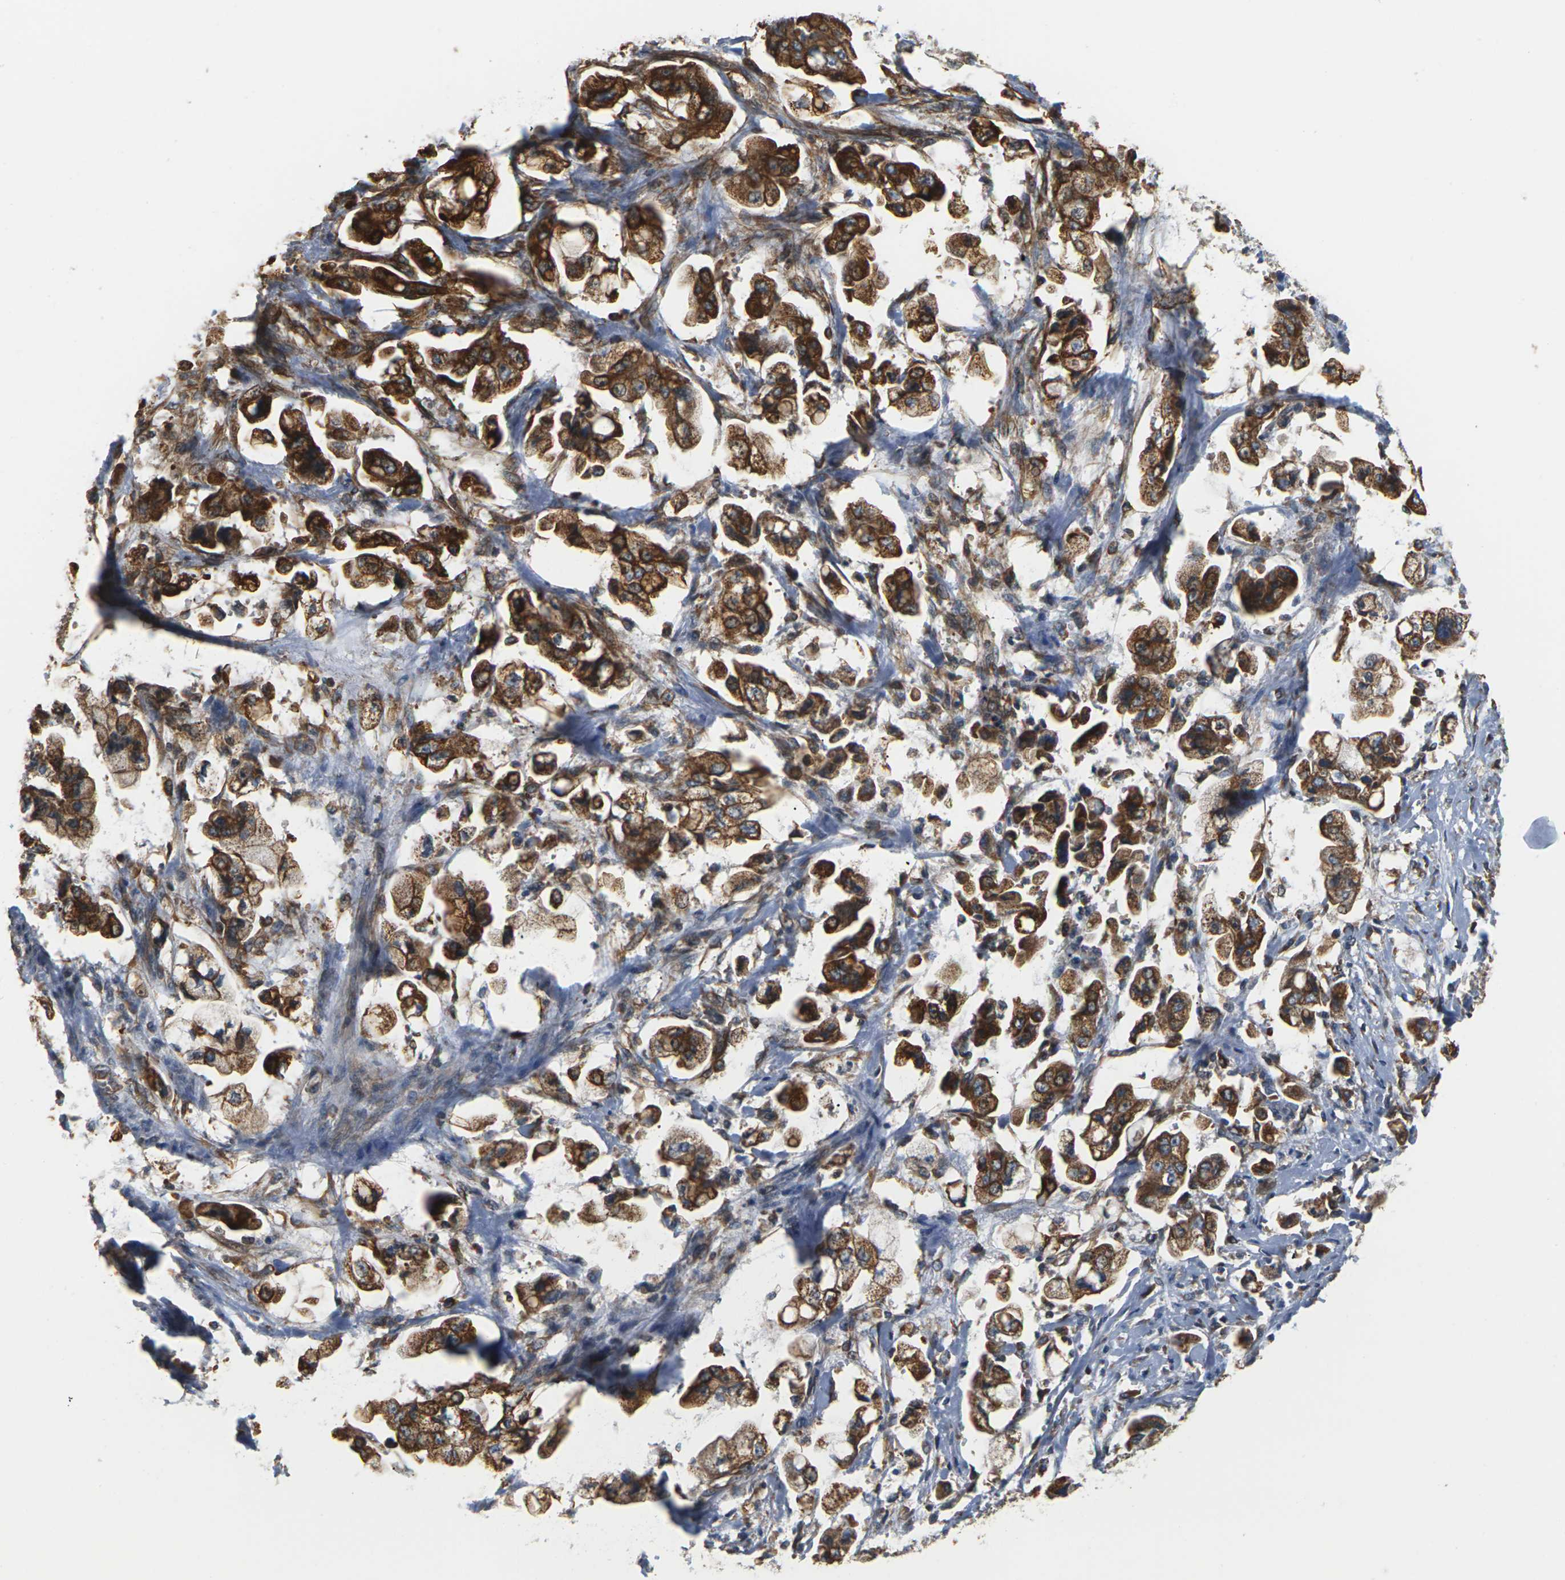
{"staining": {"intensity": "strong", "quantity": ">75%", "location": "cytoplasmic/membranous"}, "tissue": "stomach cancer", "cell_type": "Tumor cells", "image_type": "cancer", "snomed": [{"axis": "morphology", "description": "Adenocarcinoma, NOS"}, {"axis": "topography", "description": "Stomach"}], "caption": "About >75% of tumor cells in human stomach cancer (adenocarcinoma) show strong cytoplasmic/membranous protein expression as visualized by brown immunohistochemical staining.", "gene": "PCDHB4", "patient": {"sex": "male", "age": 62}}